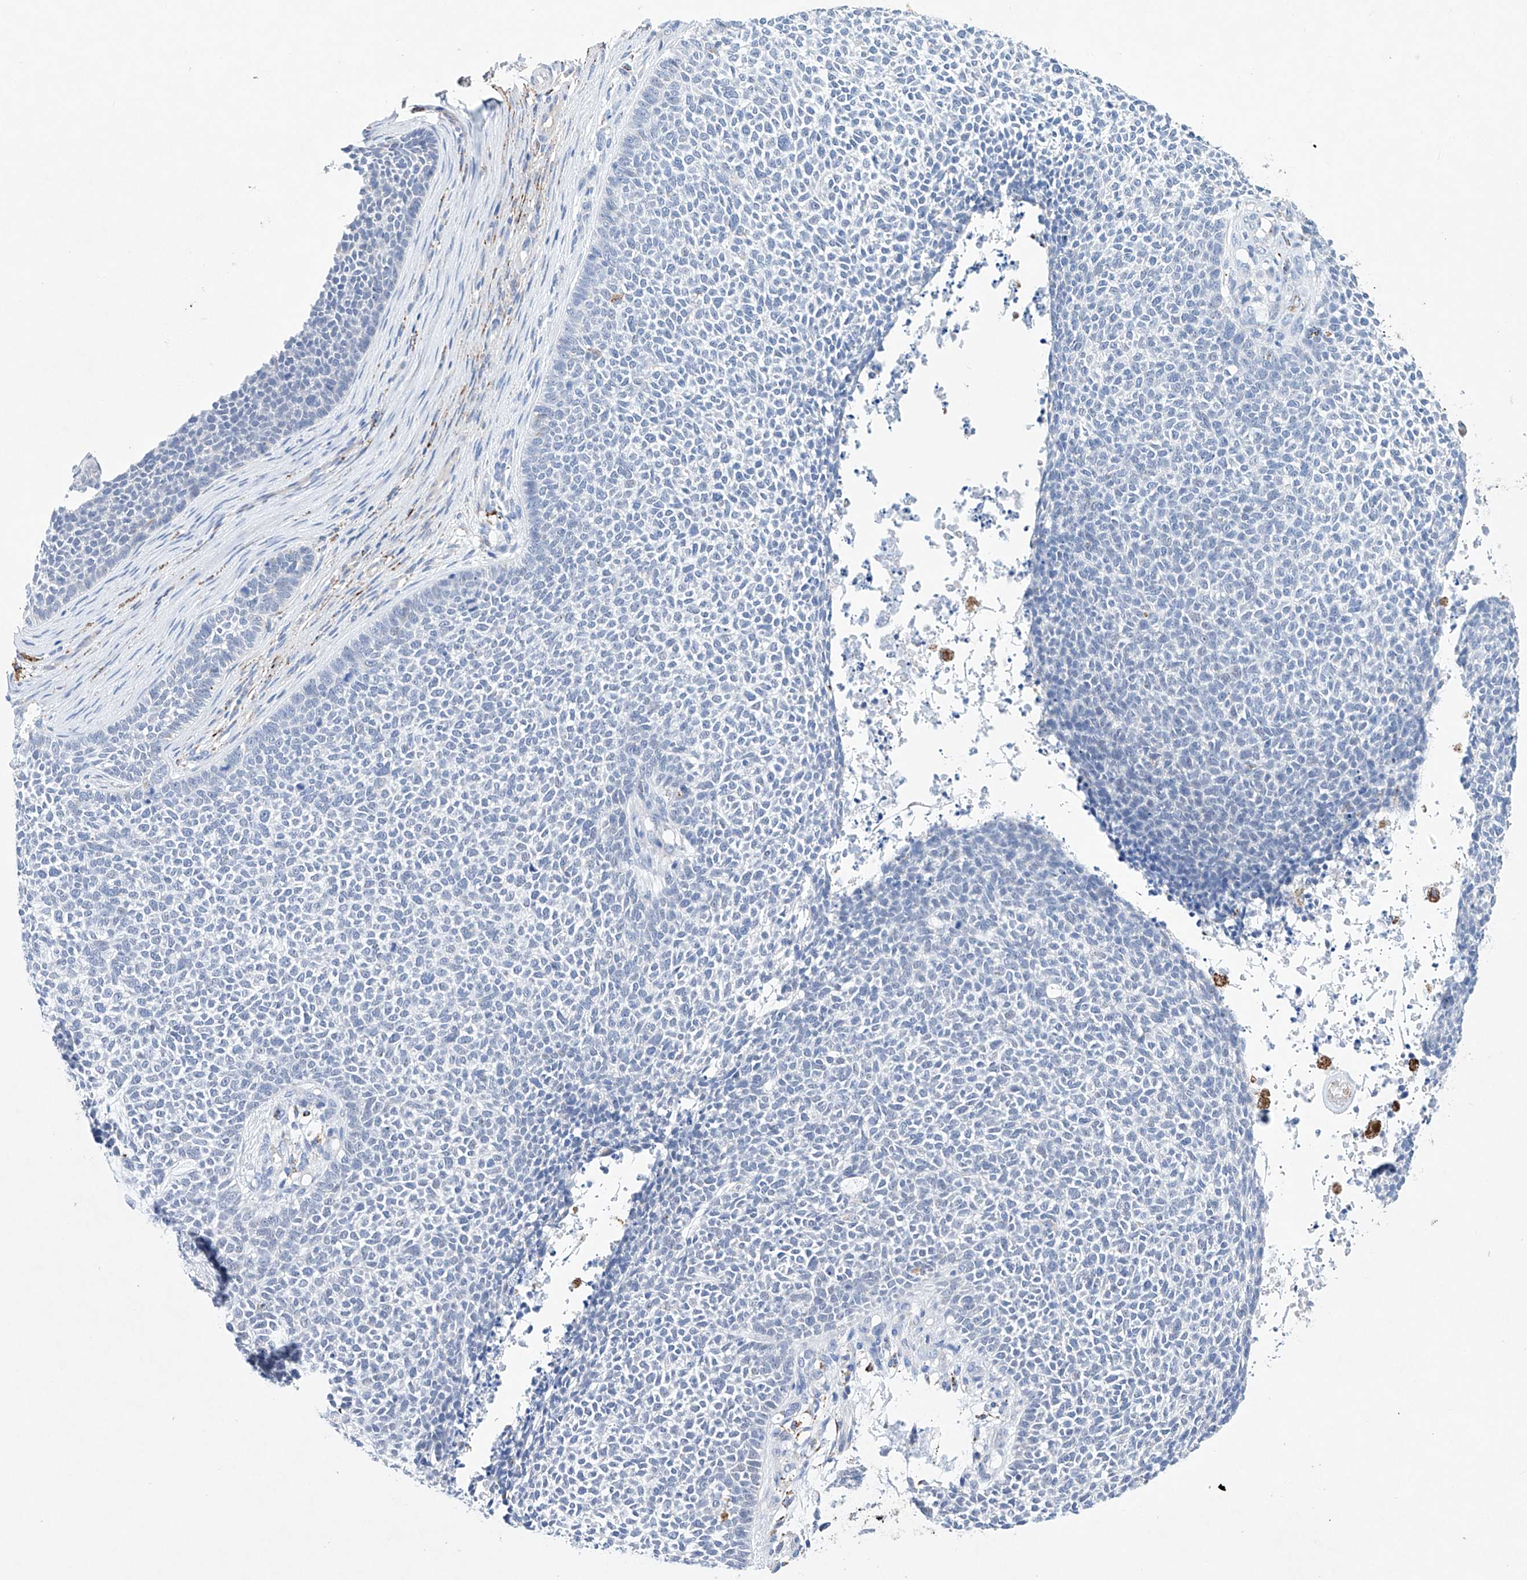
{"staining": {"intensity": "negative", "quantity": "none", "location": "none"}, "tissue": "skin cancer", "cell_type": "Tumor cells", "image_type": "cancer", "snomed": [{"axis": "morphology", "description": "Basal cell carcinoma"}, {"axis": "topography", "description": "Skin"}], "caption": "This is an immunohistochemistry (IHC) histopathology image of skin cancer (basal cell carcinoma). There is no staining in tumor cells.", "gene": "NRROS", "patient": {"sex": "female", "age": 84}}